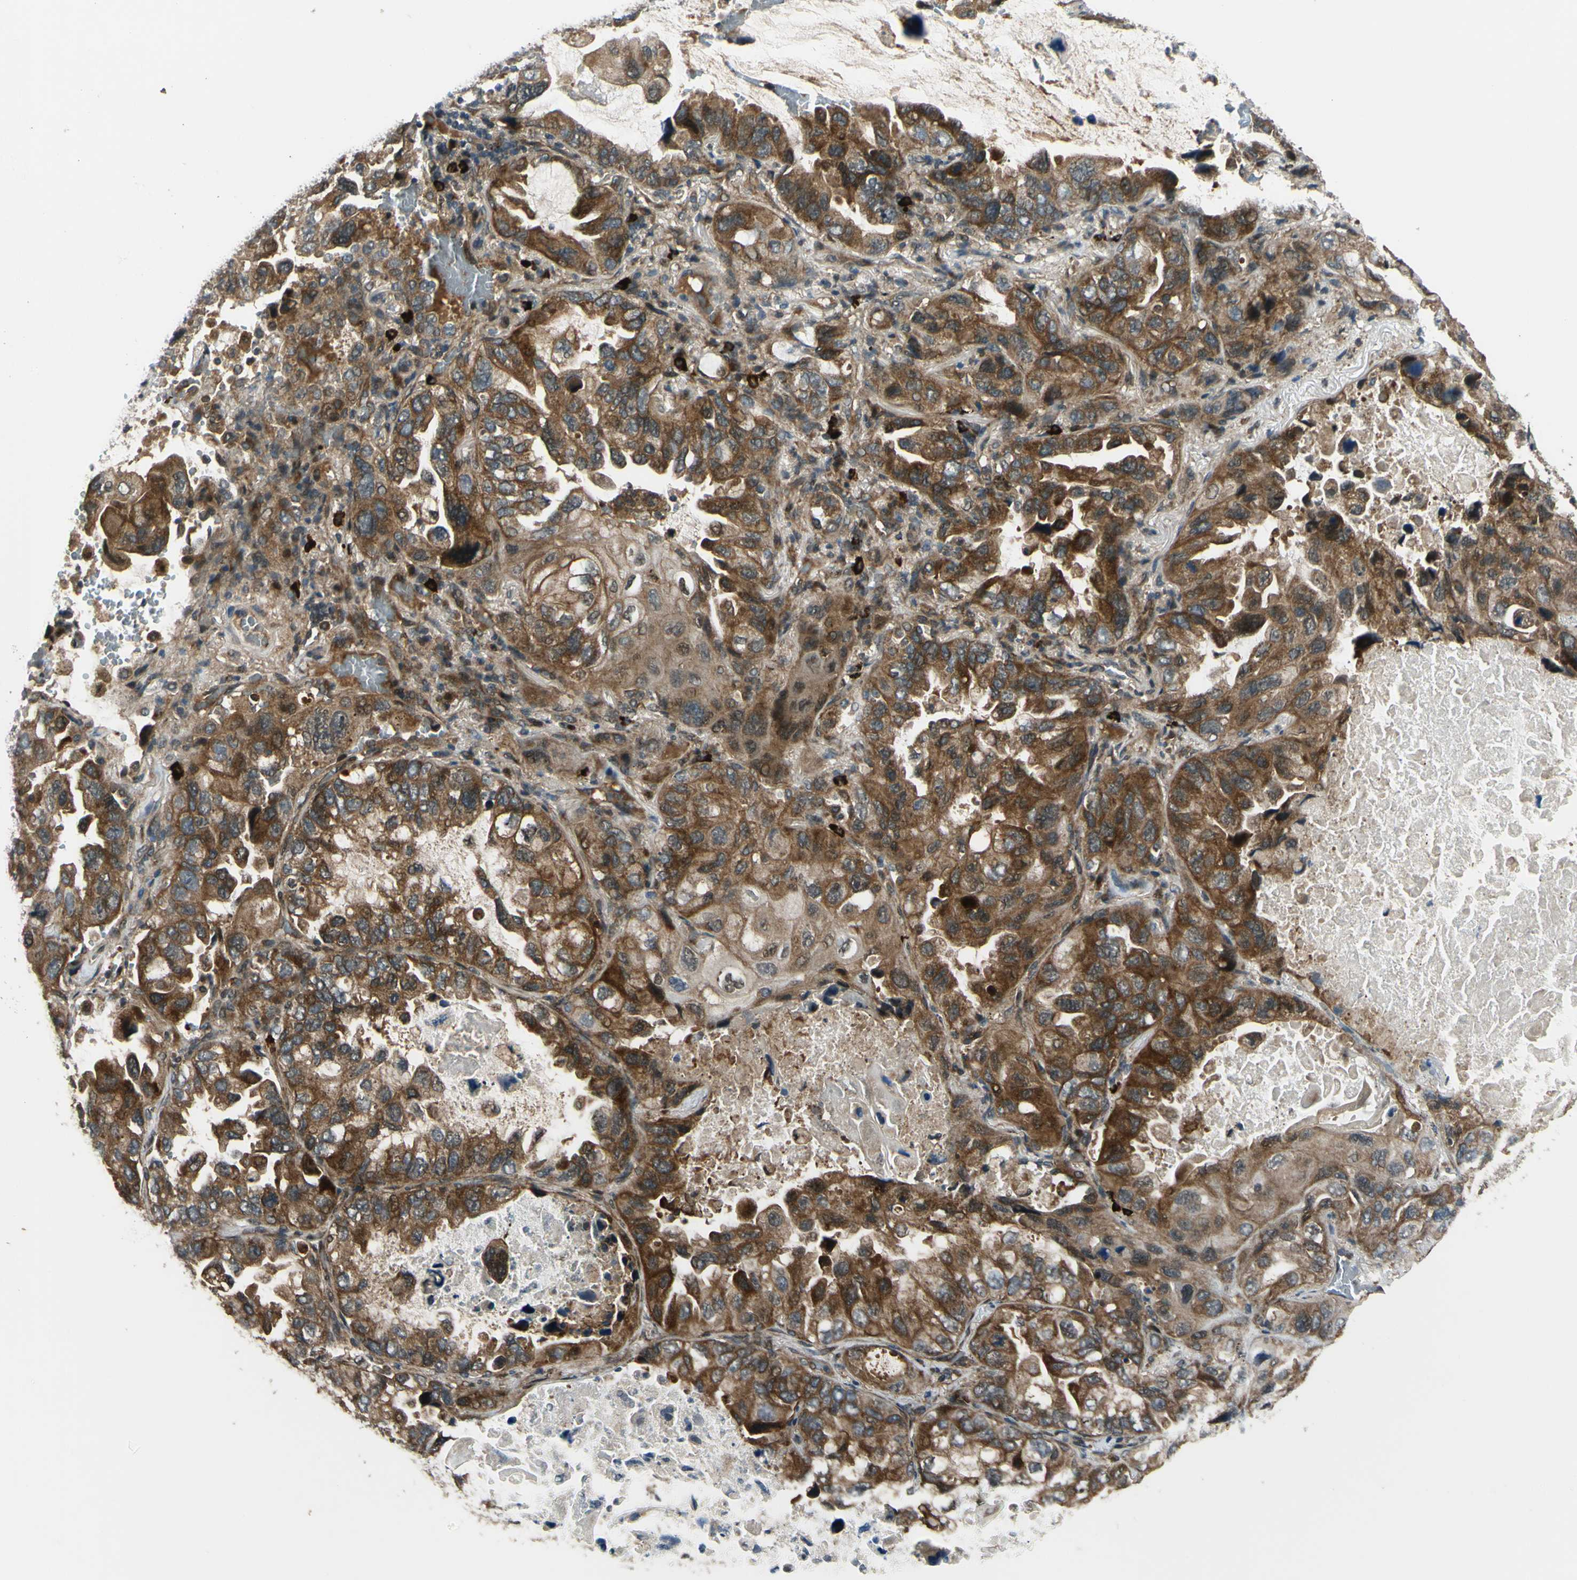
{"staining": {"intensity": "strong", "quantity": ">75%", "location": "cytoplasmic/membranous,nuclear"}, "tissue": "lung cancer", "cell_type": "Tumor cells", "image_type": "cancer", "snomed": [{"axis": "morphology", "description": "Squamous cell carcinoma, NOS"}, {"axis": "topography", "description": "Lung"}], "caption": "High-magnification brightfield microscopy of lung squamous cell carcinoma stained with DAB (3,3'-diaminobenzidine) (brown) and counterstained with hematoxylin (blue). tumor cells exhibit strong cytoplasmic/membranous and nuclear expression is seen in approximately>75% of cells.", "gene": "ABCC8", "patient": {"sex": "female", "age": 73}}